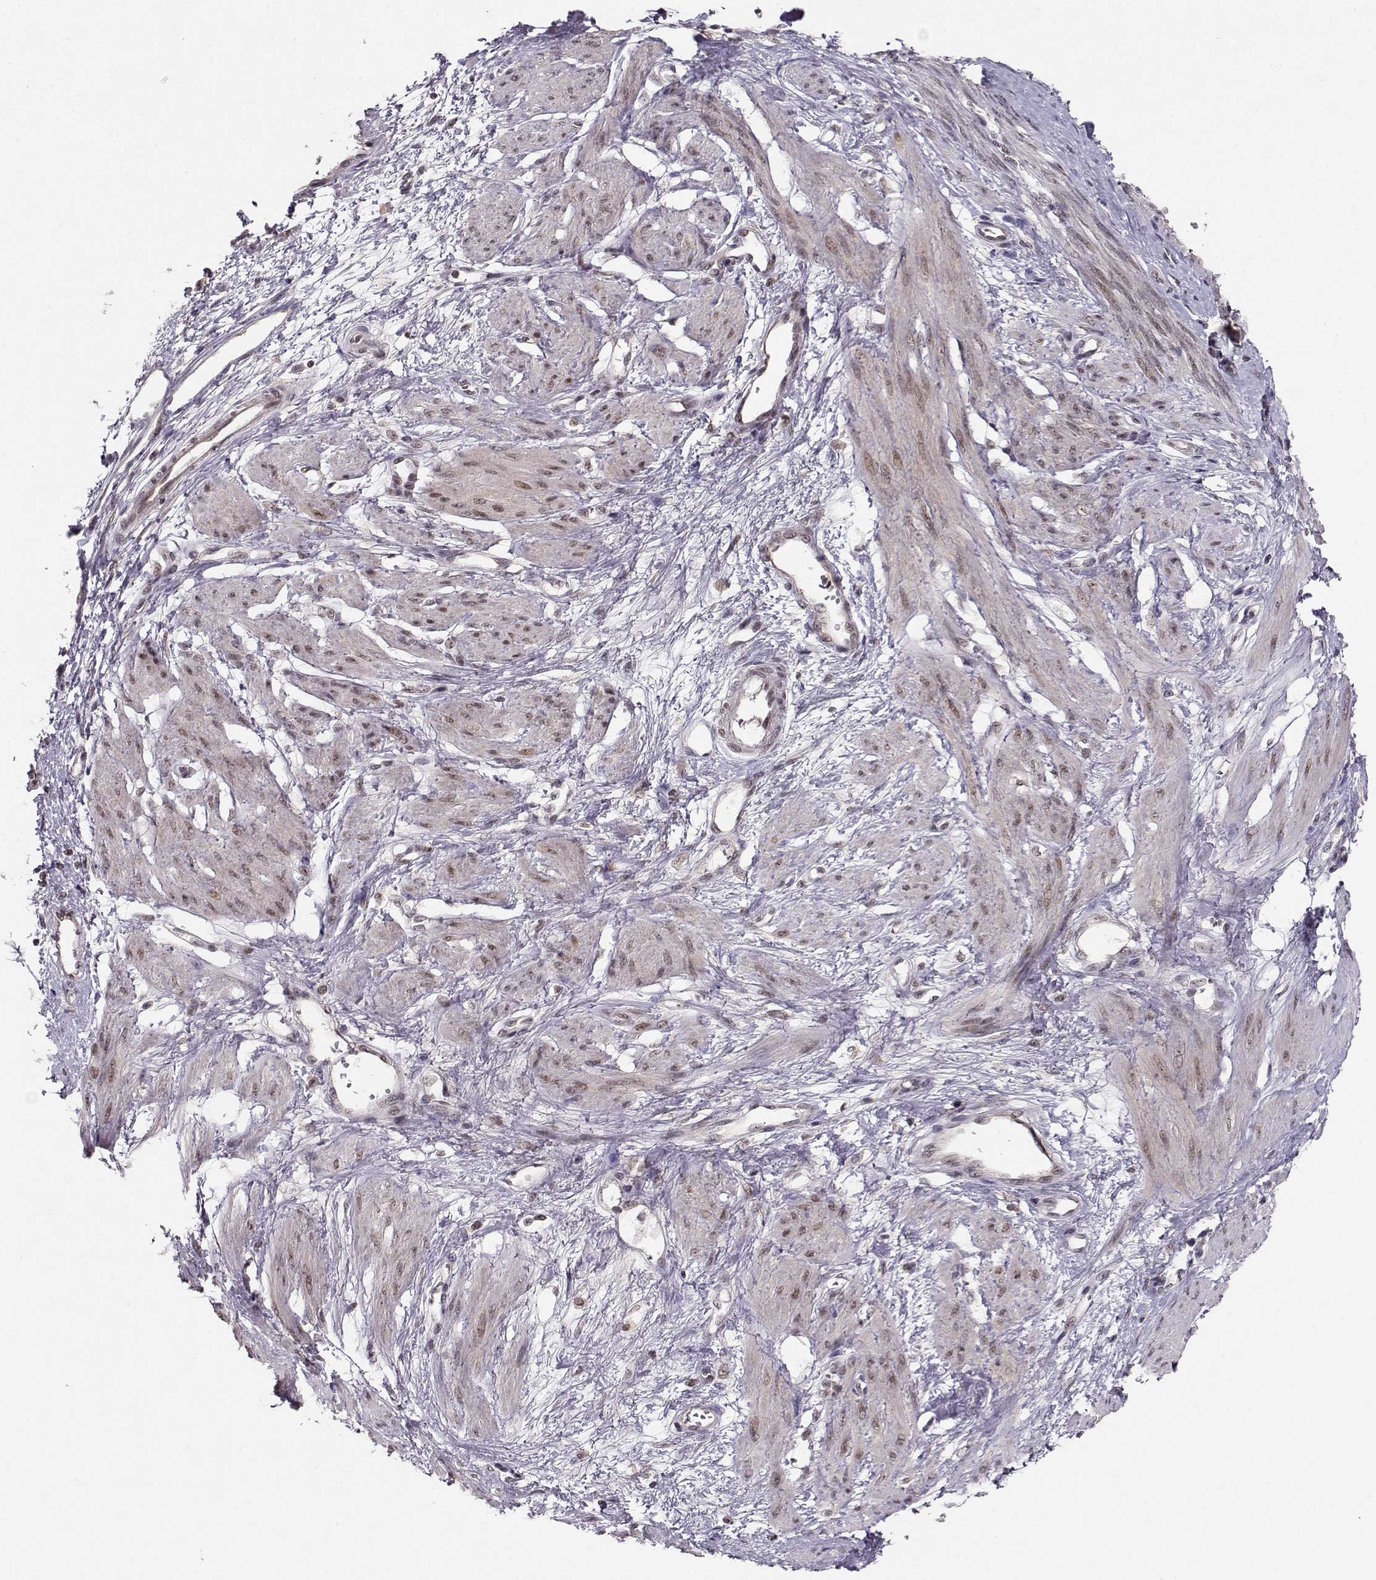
{"staining": {"intensity": "weak", "quantity": "25%-75%", "location": "nuclear"}, "tissue": "smooth muscle", "cell_type": "Smooth muscle cells", "image_type": "normal", "snomed": [{"axis": "morphology", "description": "Normal tissue, NOS"}, {"axis": "topography", "description": "Smooth muscle"}, {"axis": "topography", "description": "Uterus"}], "caption": "A brown stain labels weak nuclear staining of a protein in smooth muscle cells of unremarkable human smooth muscle.", "gene": "CSNK2A1", "patient": {"sex": "female", "age": 39}}